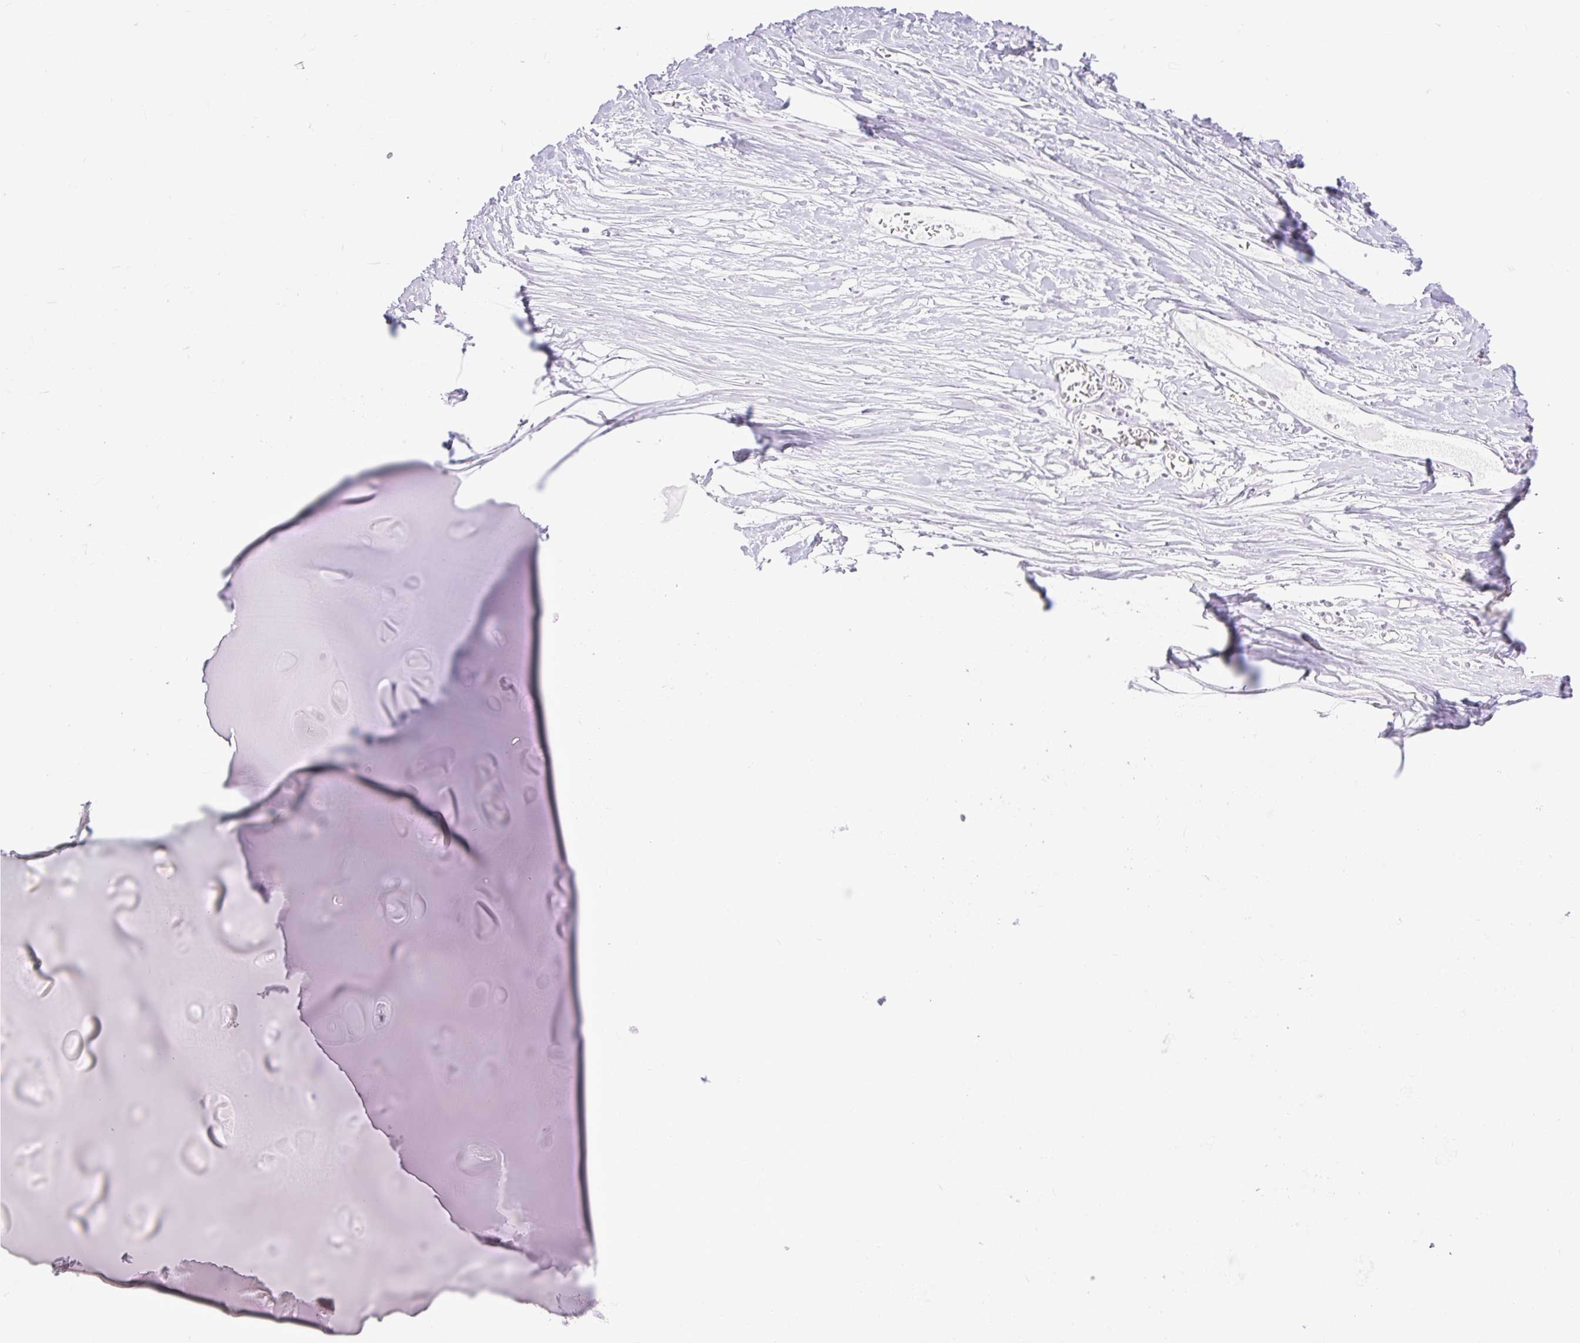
{"staining": {"intensity": "negative", "quantity": "none", "location": "none"}, "tissue": "adipose tissue", "cell_type": "Adipocytes", "image_type": "normal", "snomed": [{"axis": "morphology", "description": "Normal tissue, NOS"}, {"axis": "topography", "description": "Cartilage tissue"}], "caption": "DAB immunohistochemical staining of unremarkable human adipose tissue exhibits no significant expression in adipocytes.", "gene": "SLC25A40", "patient": {"sex": "male", "age": 57}}